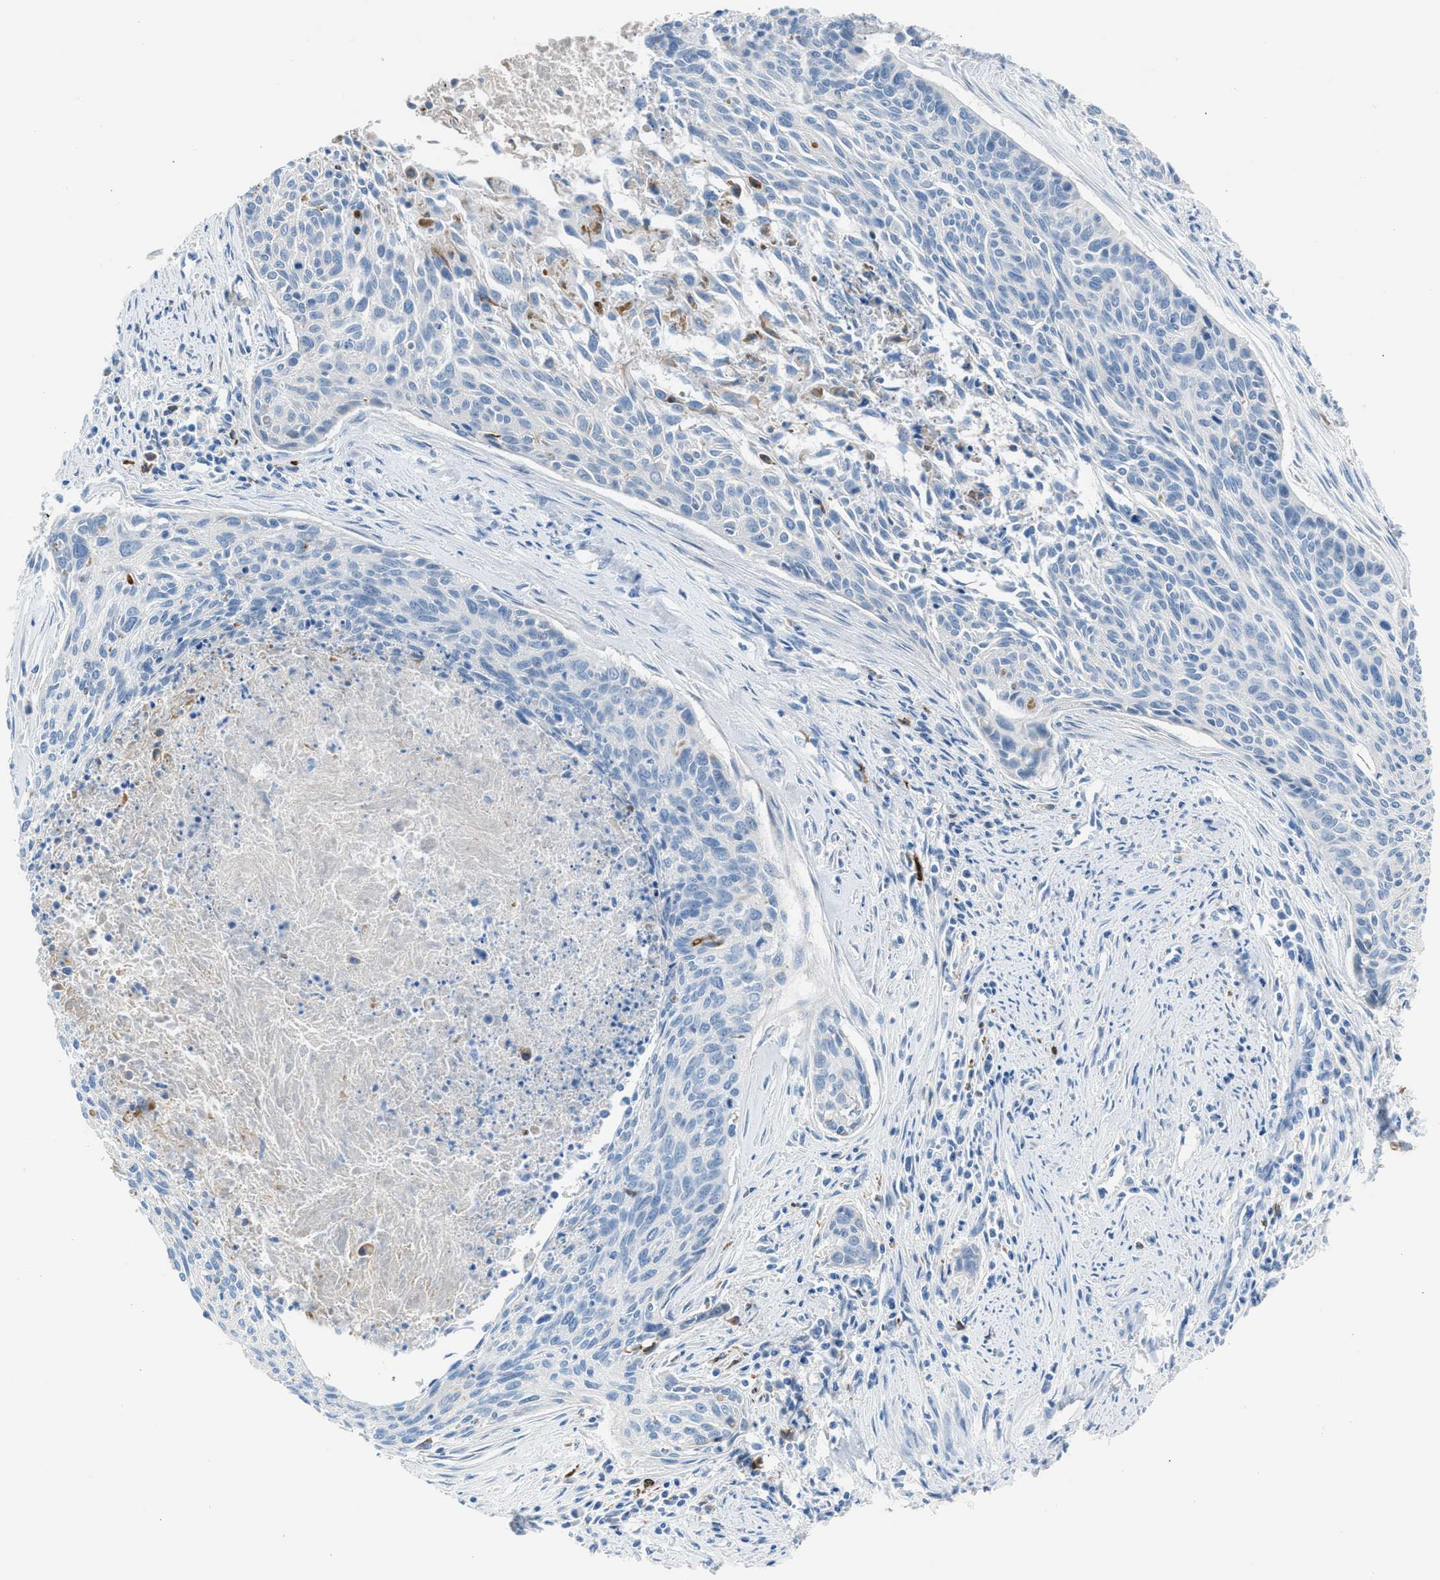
{"staining": {"intensity": "negative", "quantity": "none", "location": "none"}, "tissue": "cervical cancer", "cell_type": "Tumor cells", "image_type": "cancer", "snomed": [{"axis": "morphology", "description": "Squamous cell carcinoma, NOS"}, {"axis": "topography", "description": "Cervix"}], "caption": "This is an immunohistochemistry photomicrograph of cervical cancer (squamous cell carcinoma). There is no staining in tumor cells.", "gene": "CLEC10A", "patient": {"sex": "female", "age": 55}}